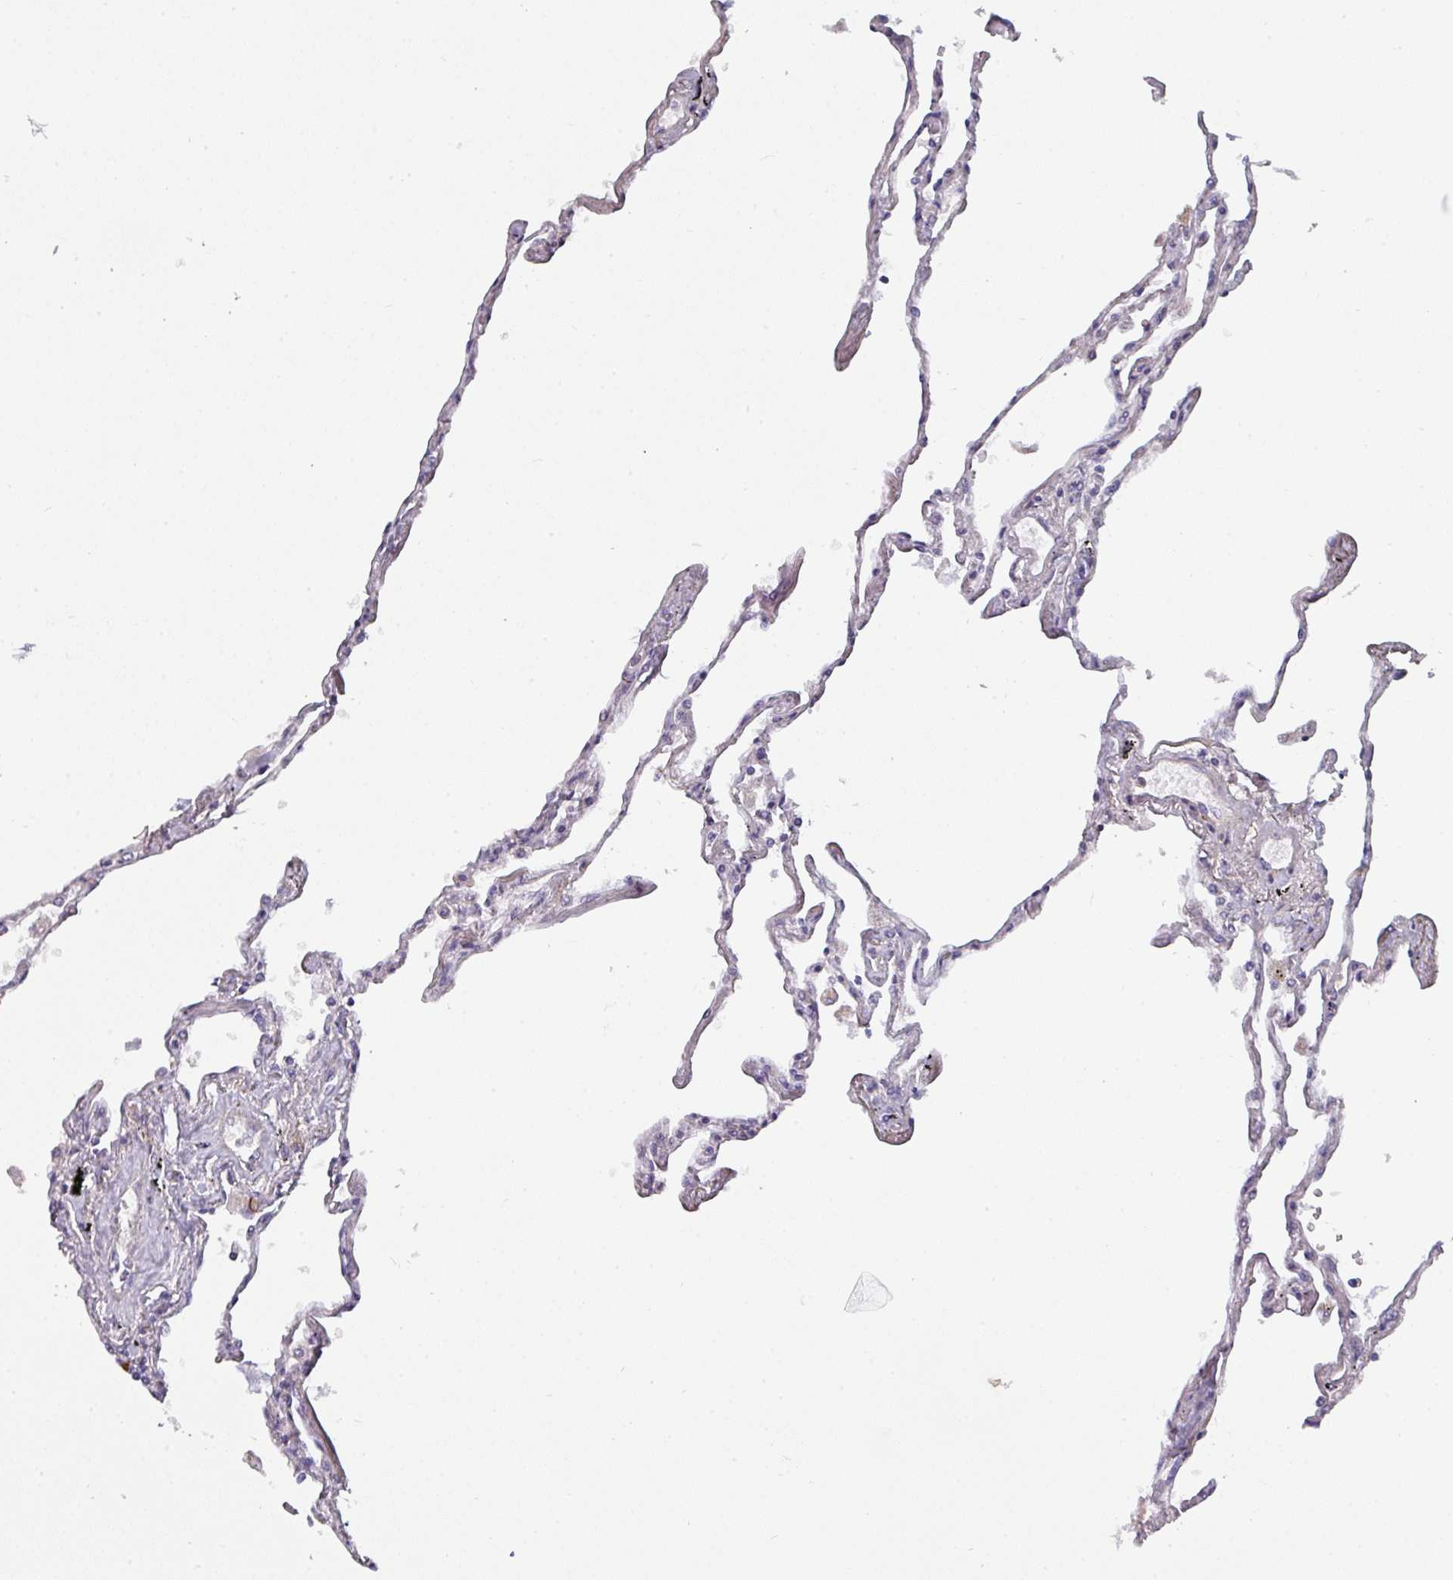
{"staining": {"intensity": "negative", "quantity": "none", "location": "none"}, "tissue": "lung", "cell_type": "Alveolar cells", "image_type": "normal", "snomed": [{"axis": "morphology", "description": "Normal tissue, NOS"}, {"axis": "topography", "description": "Lung"}], "caption": "IHC photomicrograph of benign lung: human lung stained with DAB reveals no significant protein staining in alveolar cells. (DAB (3,3'-diaminobenzidine) immunohistochemistry (IHC) with hematoxylin counter stain).", "gene": "C2orf68", "patient": {"sex": "female", "age": 67}}